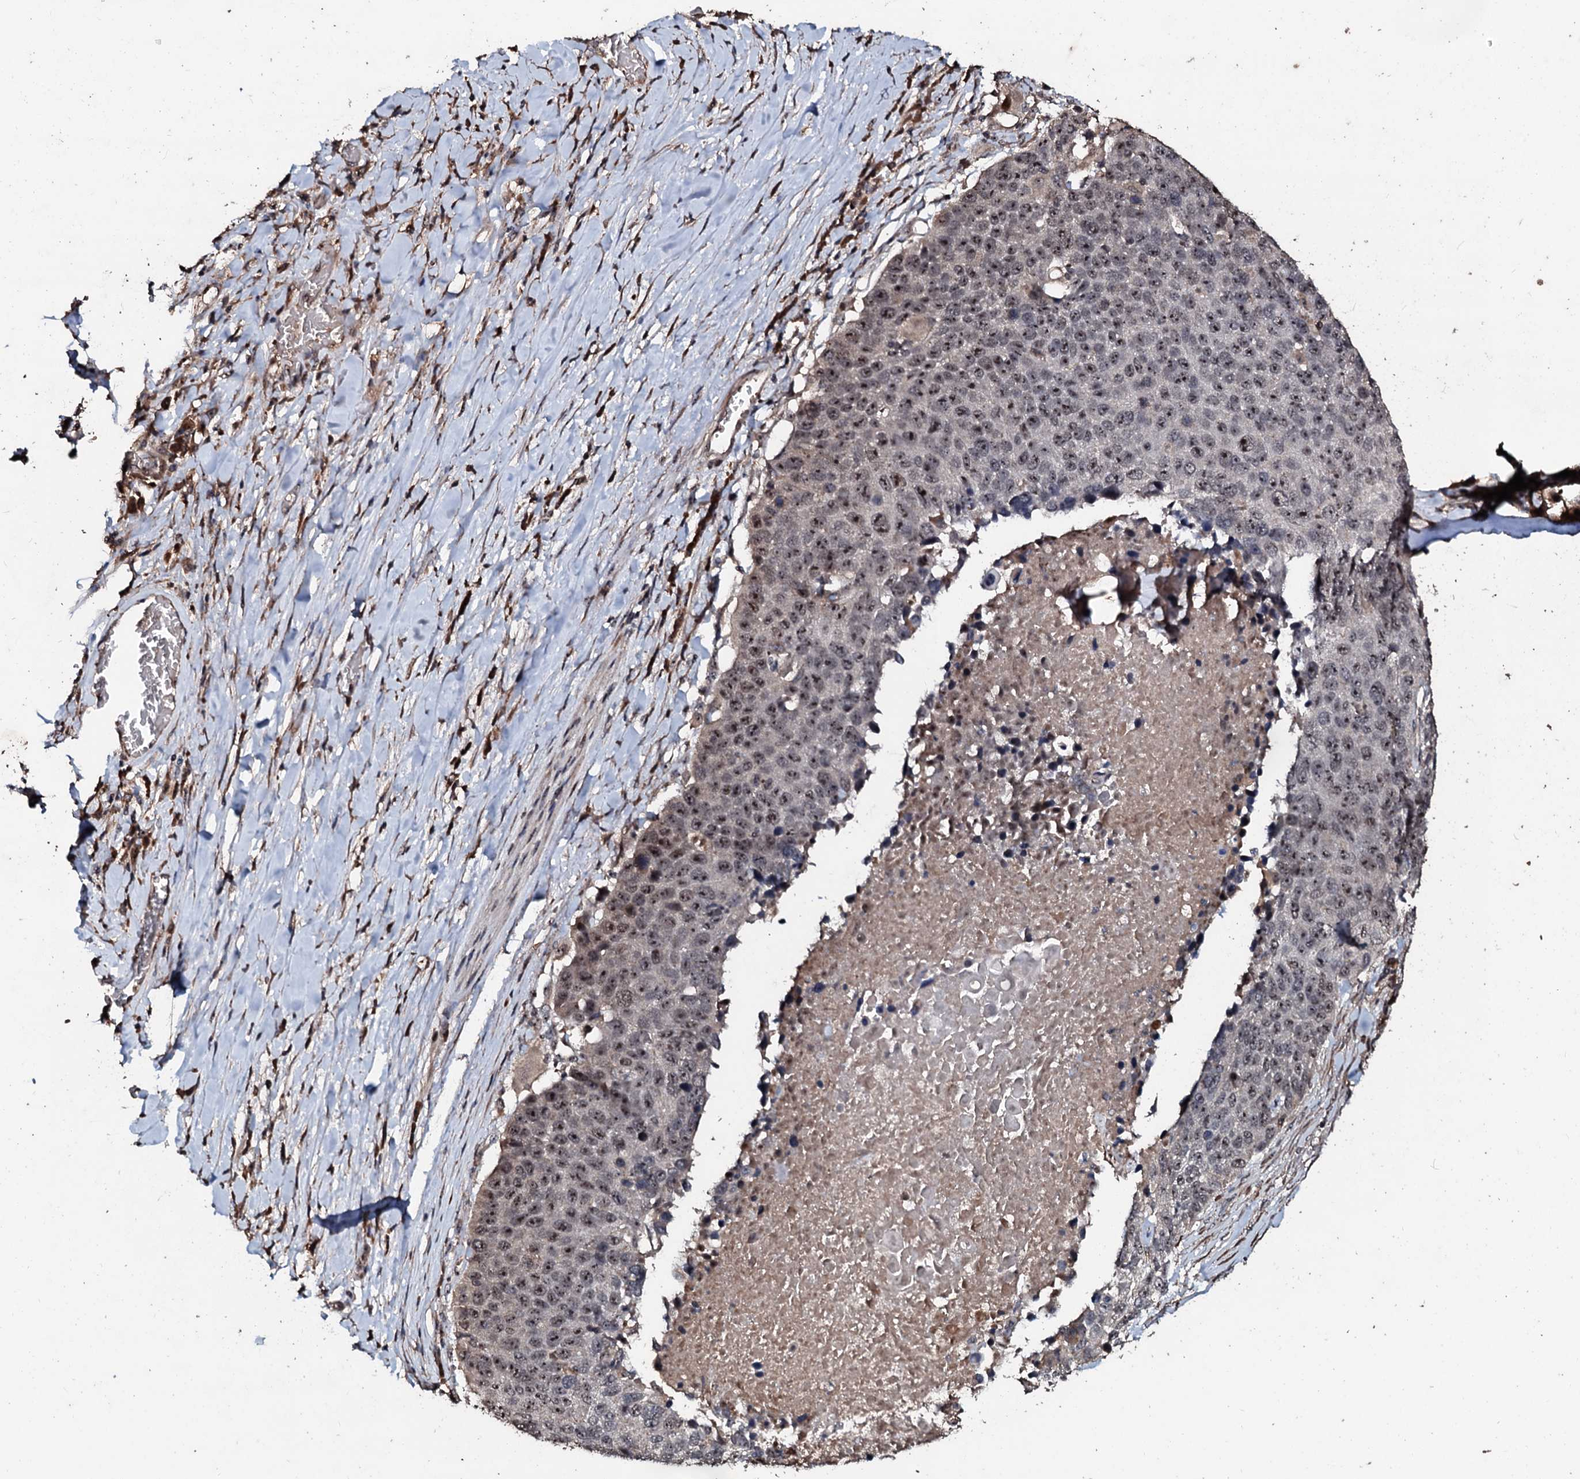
{"staining": {"intensity": "moderate", "quantity": ">75%", "location": "nuclear"}, "tissue": "lung cancer", "cell_type": "Tumor cells", "image_type": "cancer", "snomed": [{"axis": "morphology", "description": "Normal tissue, NOS"}, {"axis": "morphology", "description": "Squamous cell carcinoma, NOS"}, {"axis": "topography", "description": "Lymph node"}, {"axis": "topography", "description": "Lung"}], "caption": "Protein analysis of lung cancer (squamous cell carcinoma) tissue shows moderate nuclear staining in about >75% of tumor cells.", "gene": "SUPT7L", "patient": {"sex": "male", "age": 66}}